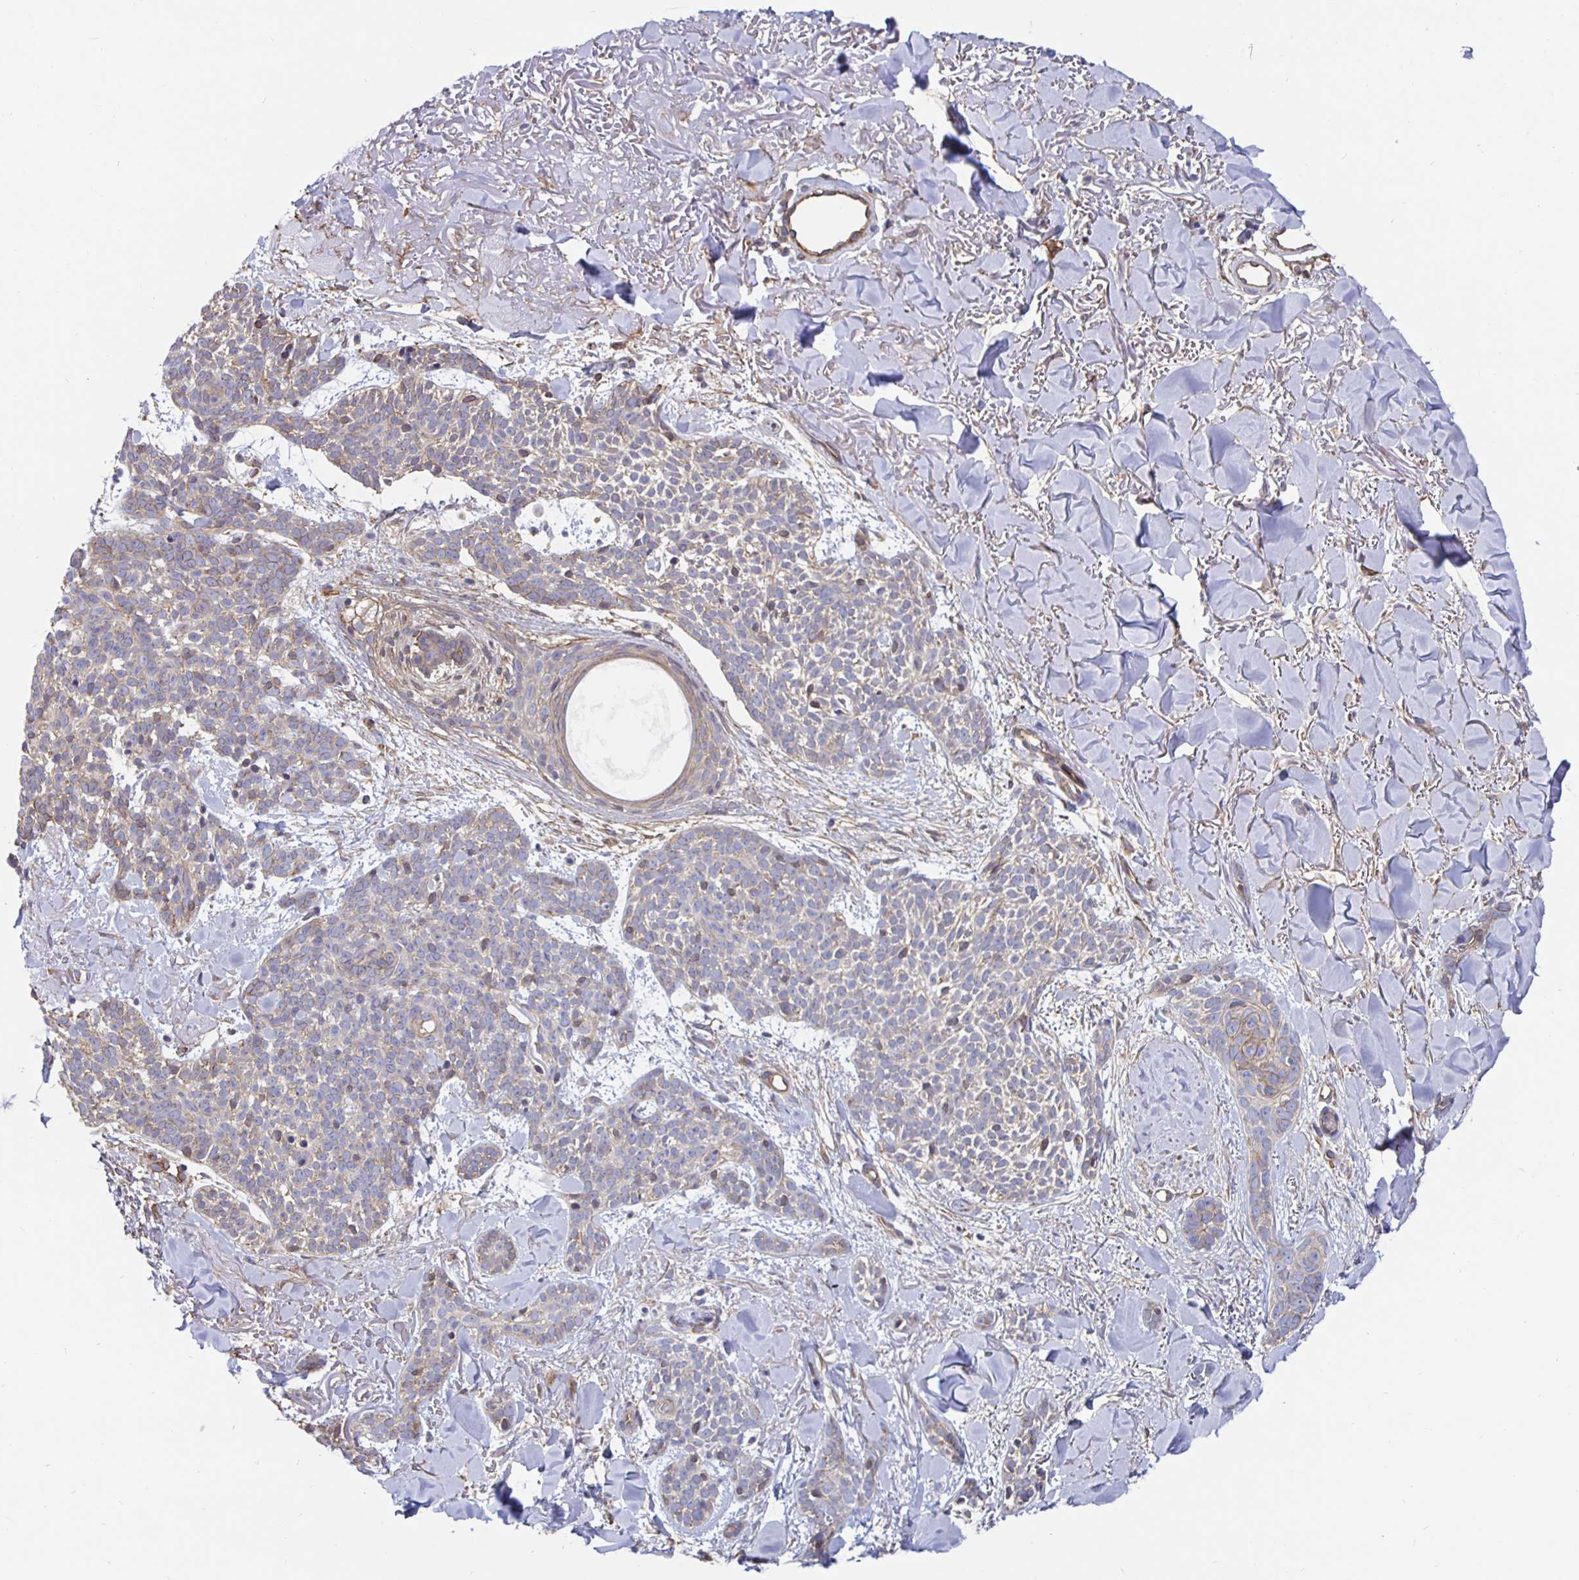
{"staining": {"intensity": "weak", "quantity": "<25%", "location": "cytoplasmic/membranous"}, "tissue": "skin cancer", "cell_type": "Tumor cells", "image_type": "cancer", "snomed": [{"axis": "morphology", "description": "Basal cell carcinoma"}, {"axis": "morphology", "description": "BCC, high aggressive"}, {"axis": "topography", "description": "Skin"}], "caption": "A photomicrograph of human skin basal cell carcinoma is negative for staining in tumor cells. Brightfield microscopy of immunohistochemistry (IHC) stained with DAB (3,3'-diaminobenzidine) (brown) and hematoxylin (blue), captured at high magnification.", "gene": "ARHGEF39", "patient": {"sex": "female", "age": 86}}